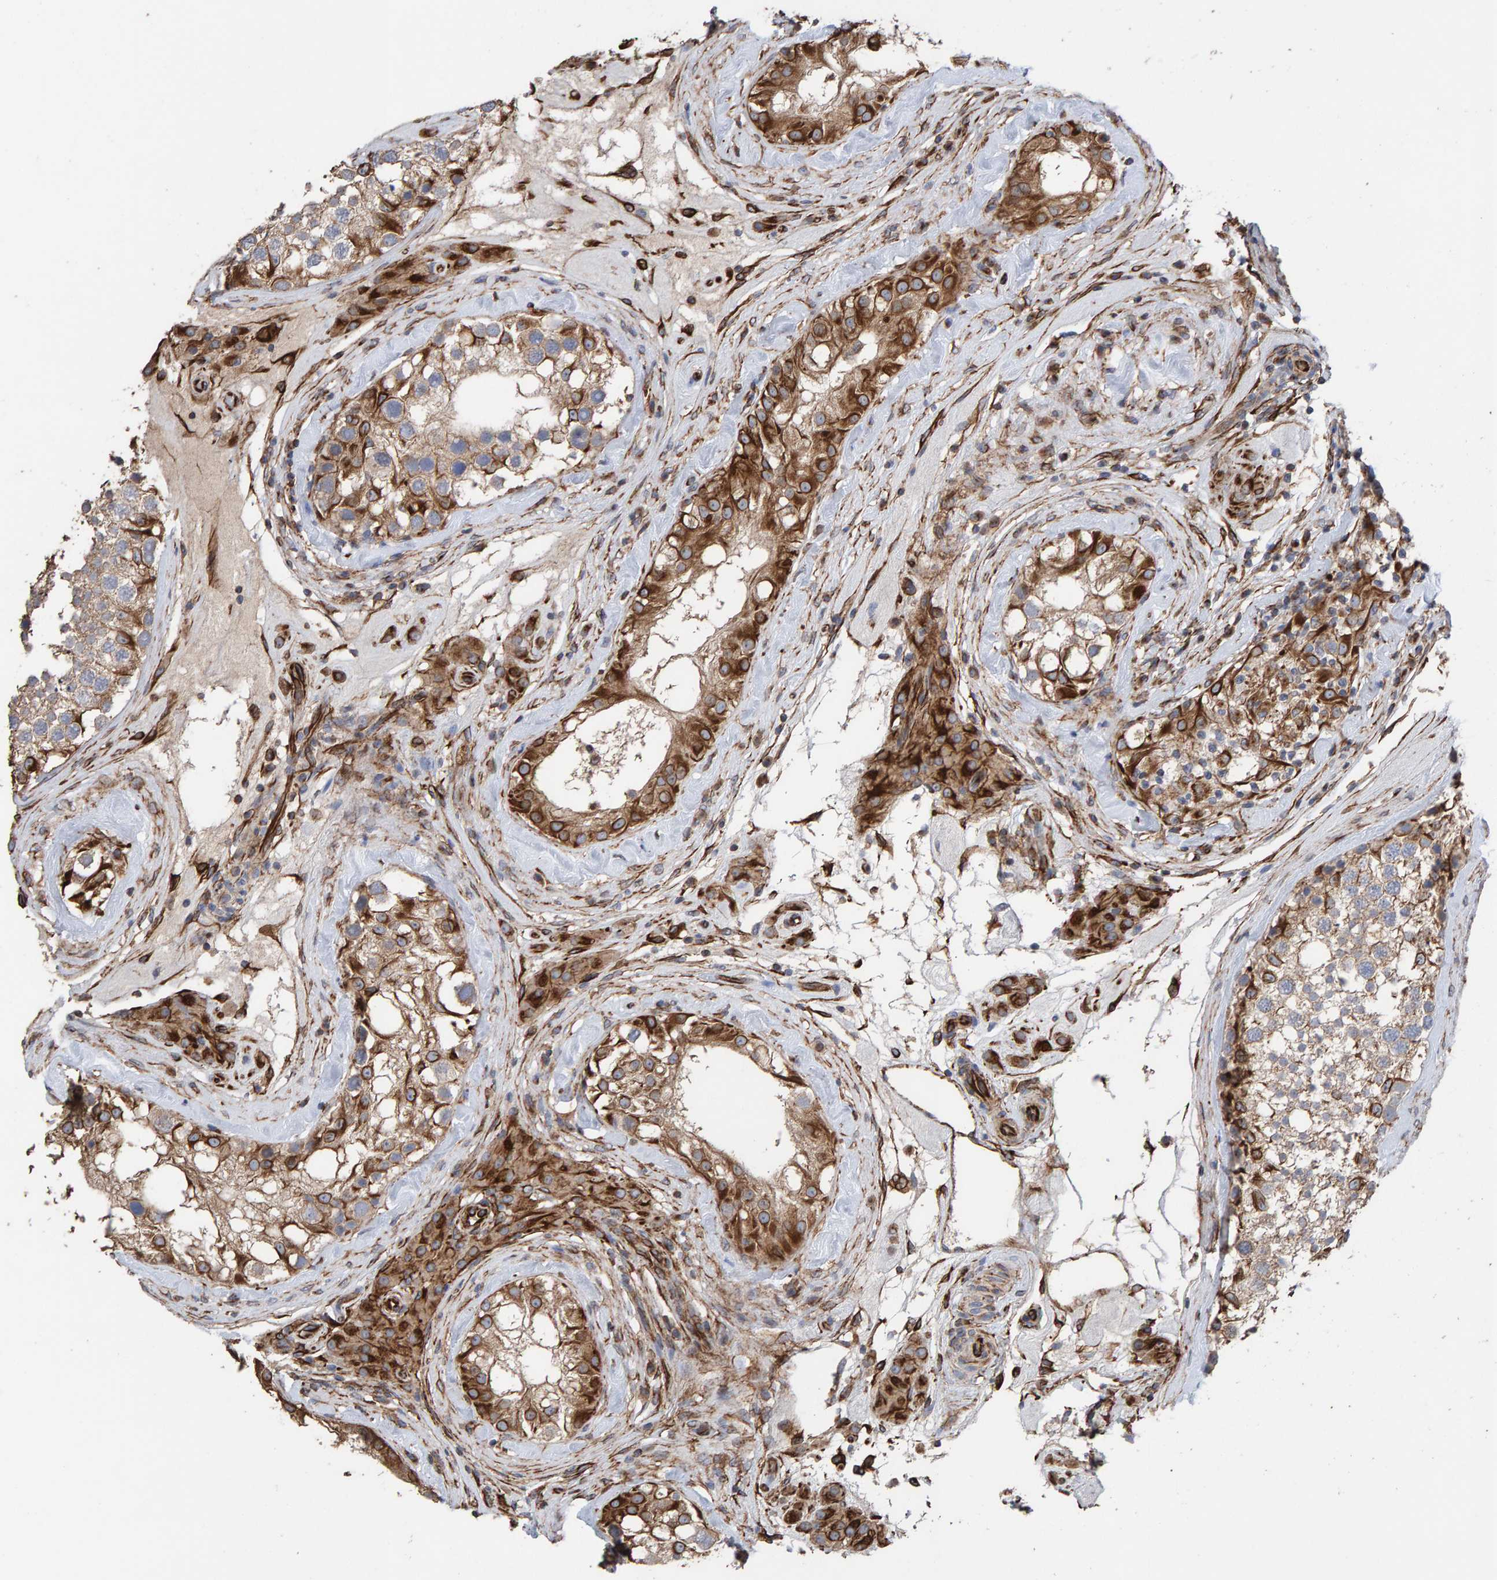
{"staining": {"intensity": "strong", "quantity": "25%-75%", "location": "cytoplasmic/membranous"}, "tissue": "testis", "cell_type": "Cells in seminiferous ducts", "image_type": "normal", "snomed": [{"axis": "morphology", "description": "Normal tissue, NOS"}, {"axis": "topography", "description": "Testis"}], "caption": "Immunohistochemical staining of unremarkable testis exhibits high levels of strong cytoplasmic/membranous positivity in about 25%-75% of cells in seminiferous ducts.", "gene": "ZNF347", "patient": {"sex": "male", "age": 46}}